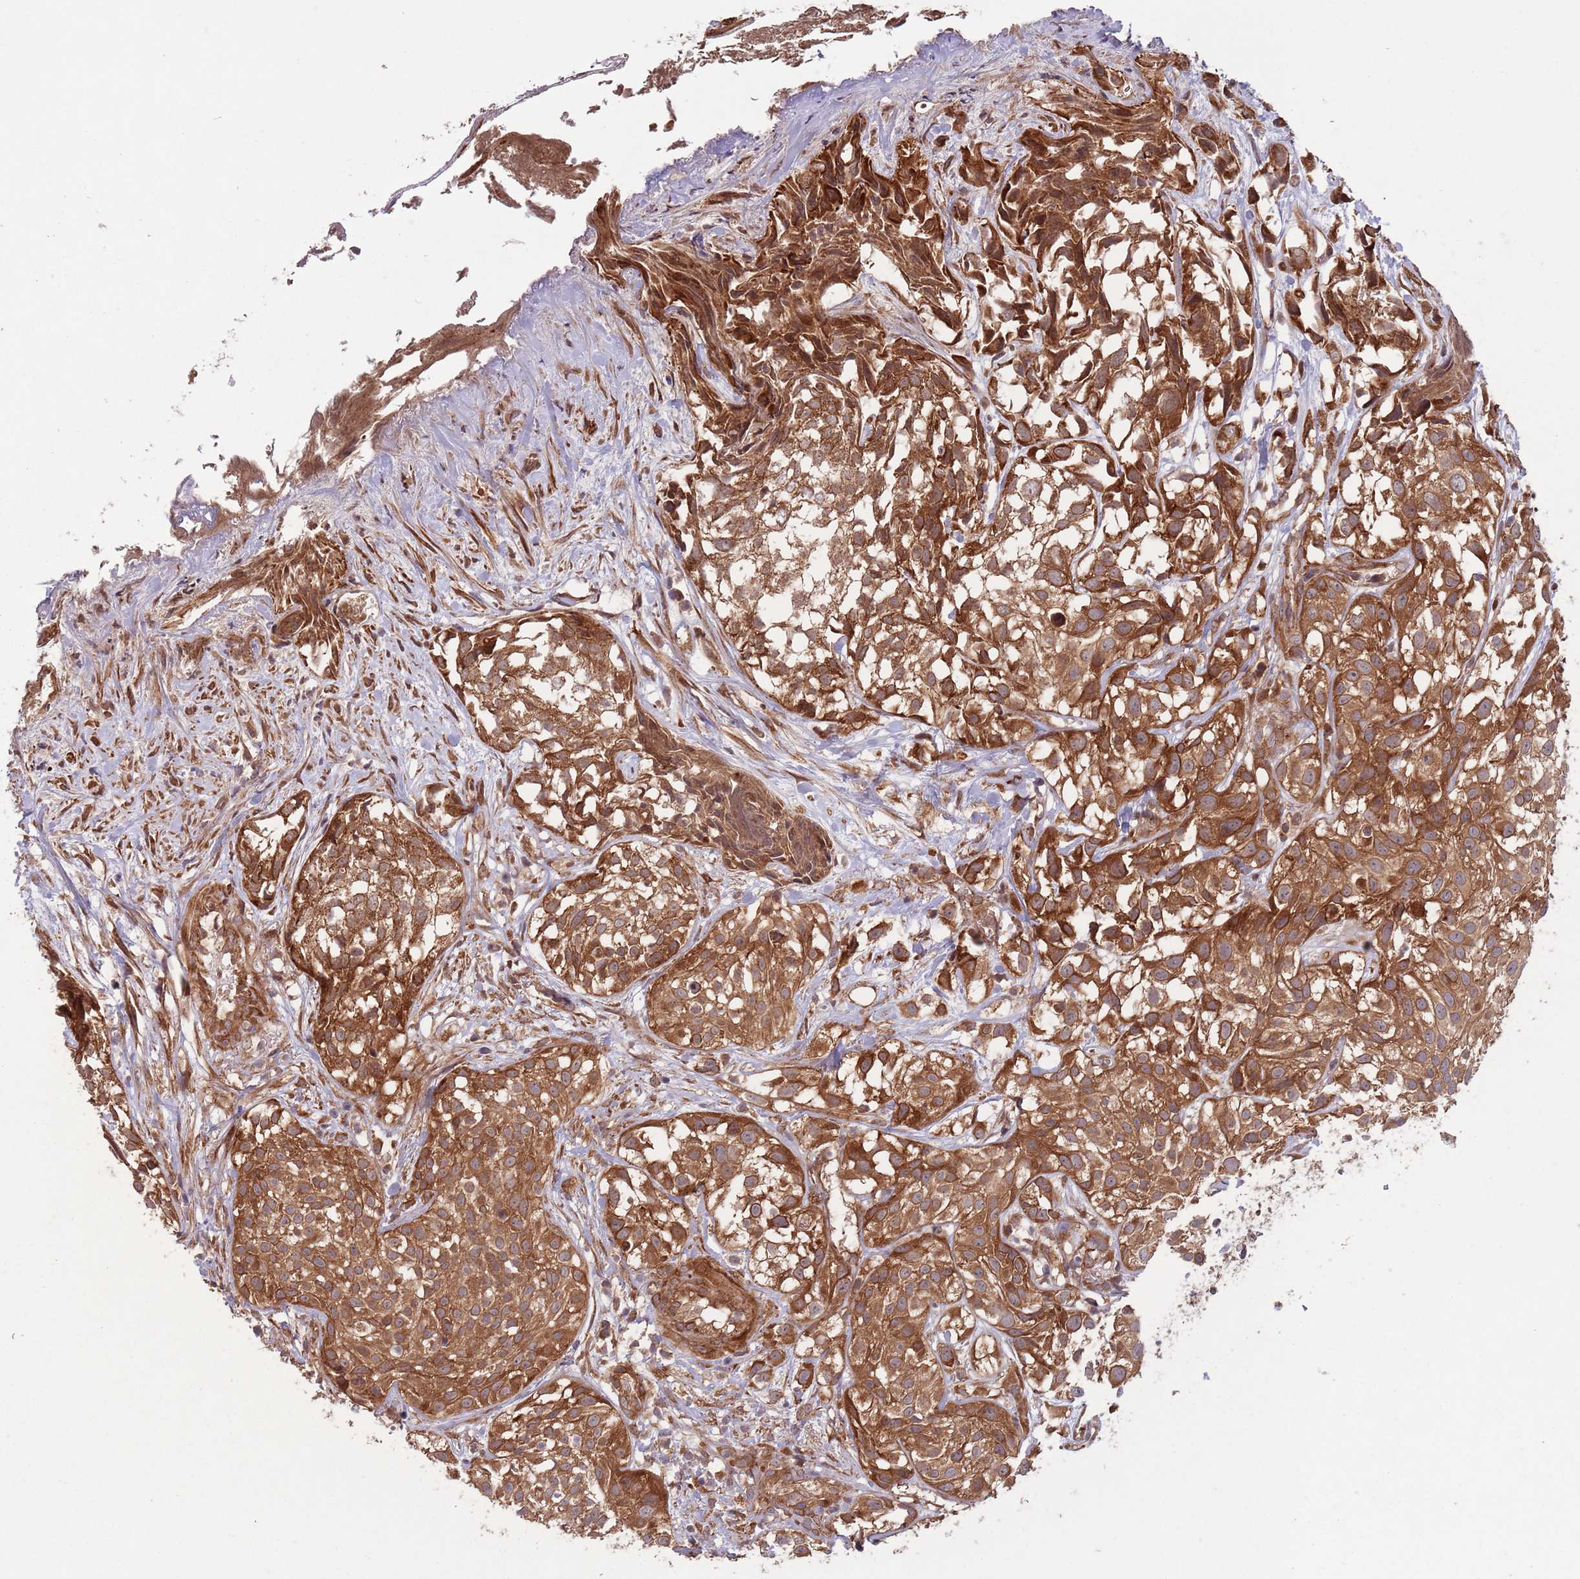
{"staining": {"intensity": "strong", "quantity": ">75%", "location": "cytoplasmic/membranous"}, "tissue": "urothelial cancer", "cell_type": "Tumor cells", "image_type": "cancer", "snomed": [{"axis": "morphology", "description": "Urothelial carcinoma, High grade"}, {"axis": "topography", "description": "Urinary bladder"}], "caption": "A high amount of strong cytoplasmic/membranous positivity is present in approximately >75% of tumor cells in high-grade urothelial carcinoma tissue.", "gene": "MFNG", "patient": {"sex": "male", "age": 56}}